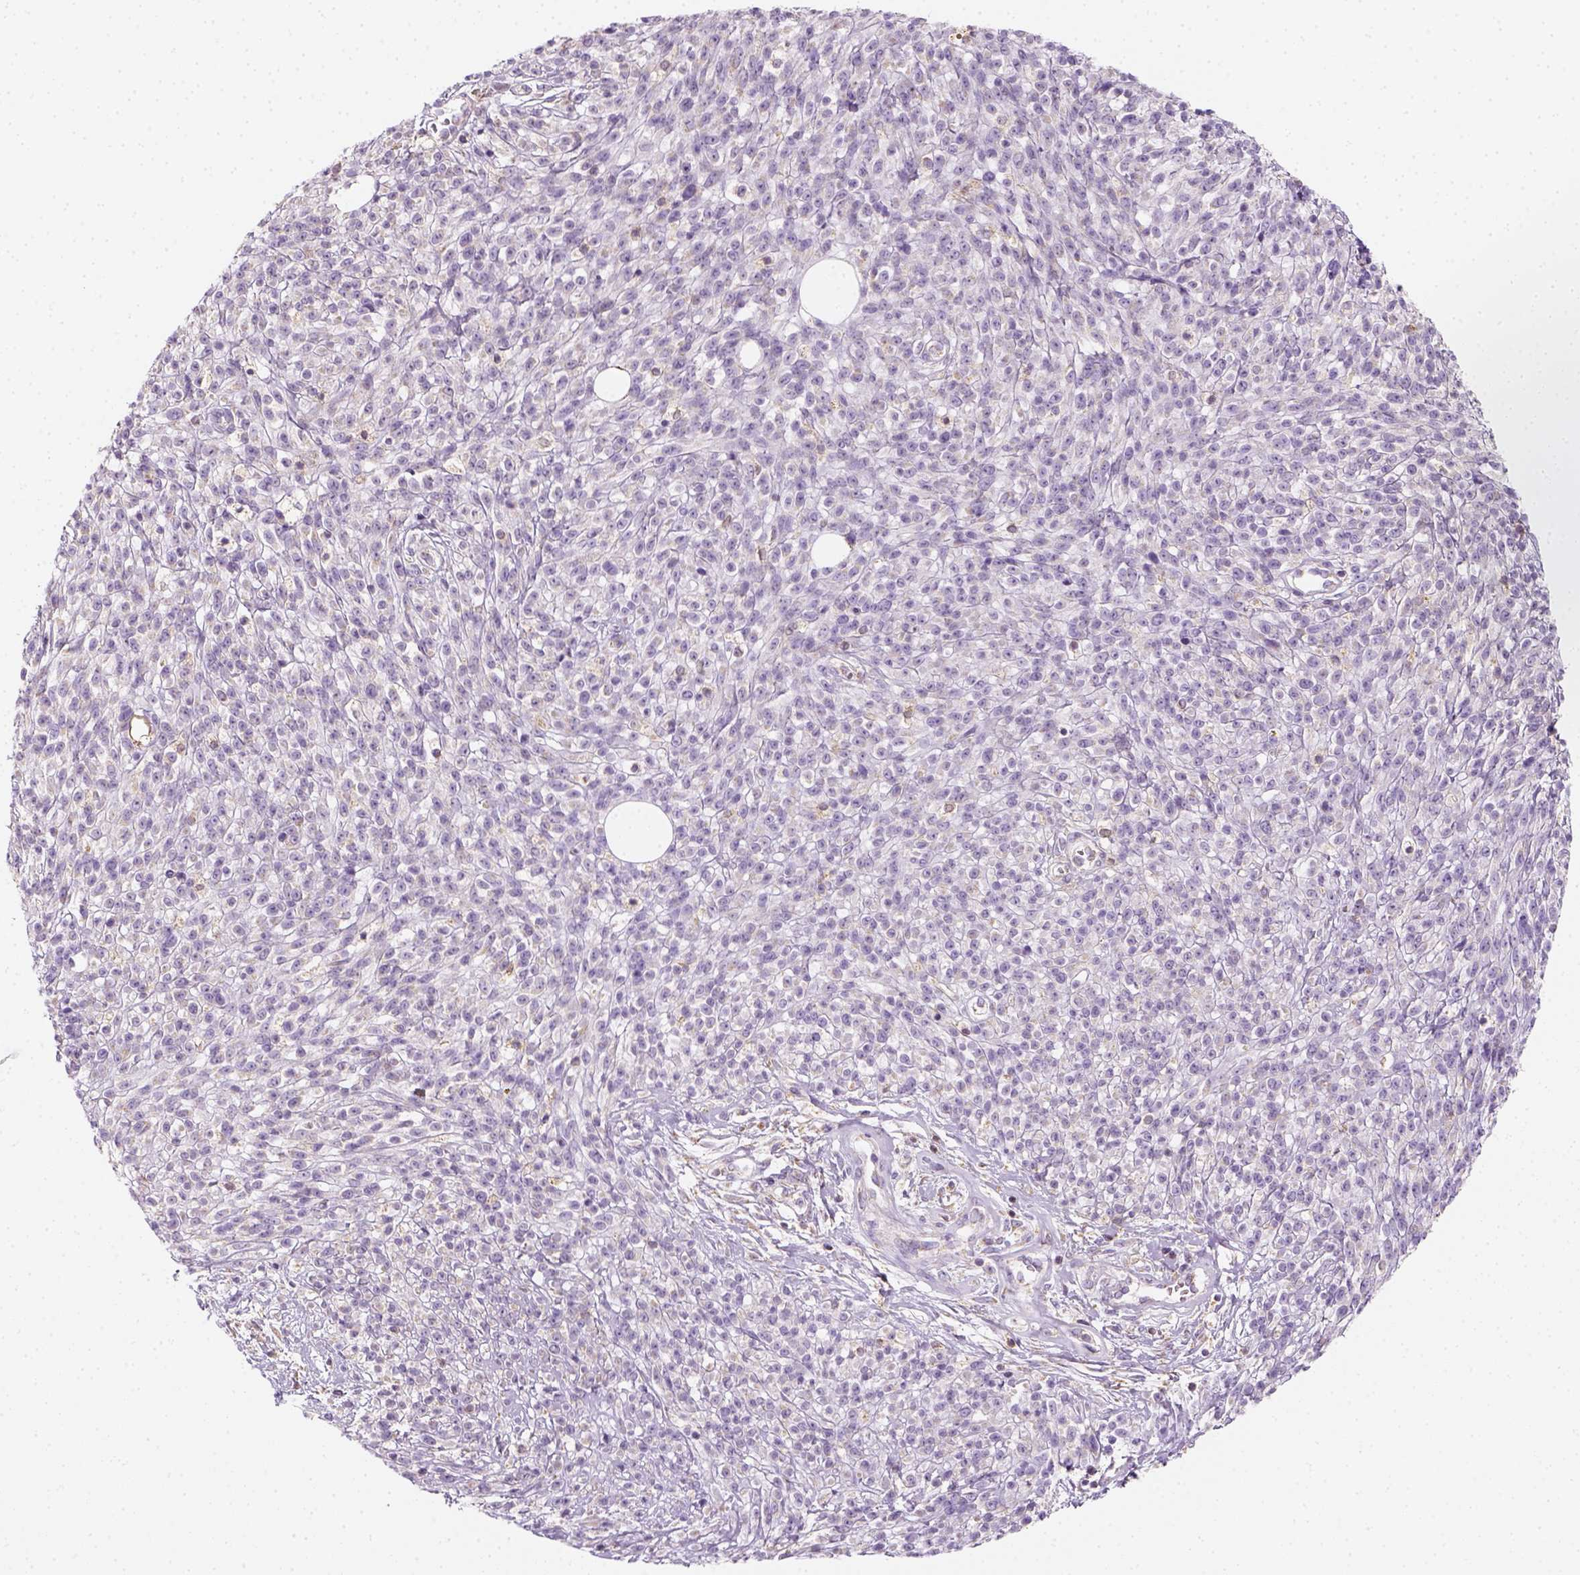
{"staining": {"intensity": "negative", "quantity": "none", "location": "none"}, "tissue": "melanoma", "cell_type": "Tumor cells", "image_type": "cancer", "snomed": [{"axis": "morphology", "description": "Malignant melanoma, NOS"}, {"axis": "topography", "description": "Skin"}, {"axis": "topography", "description": "Skin of trunk"}], "caption": "Malignant melanoma stained for a protein using immunohistochemistry (IHC) displays no staining tumor cells.", "gene": "AWAT2", "patient": {"sex": "male", "age": 74}}